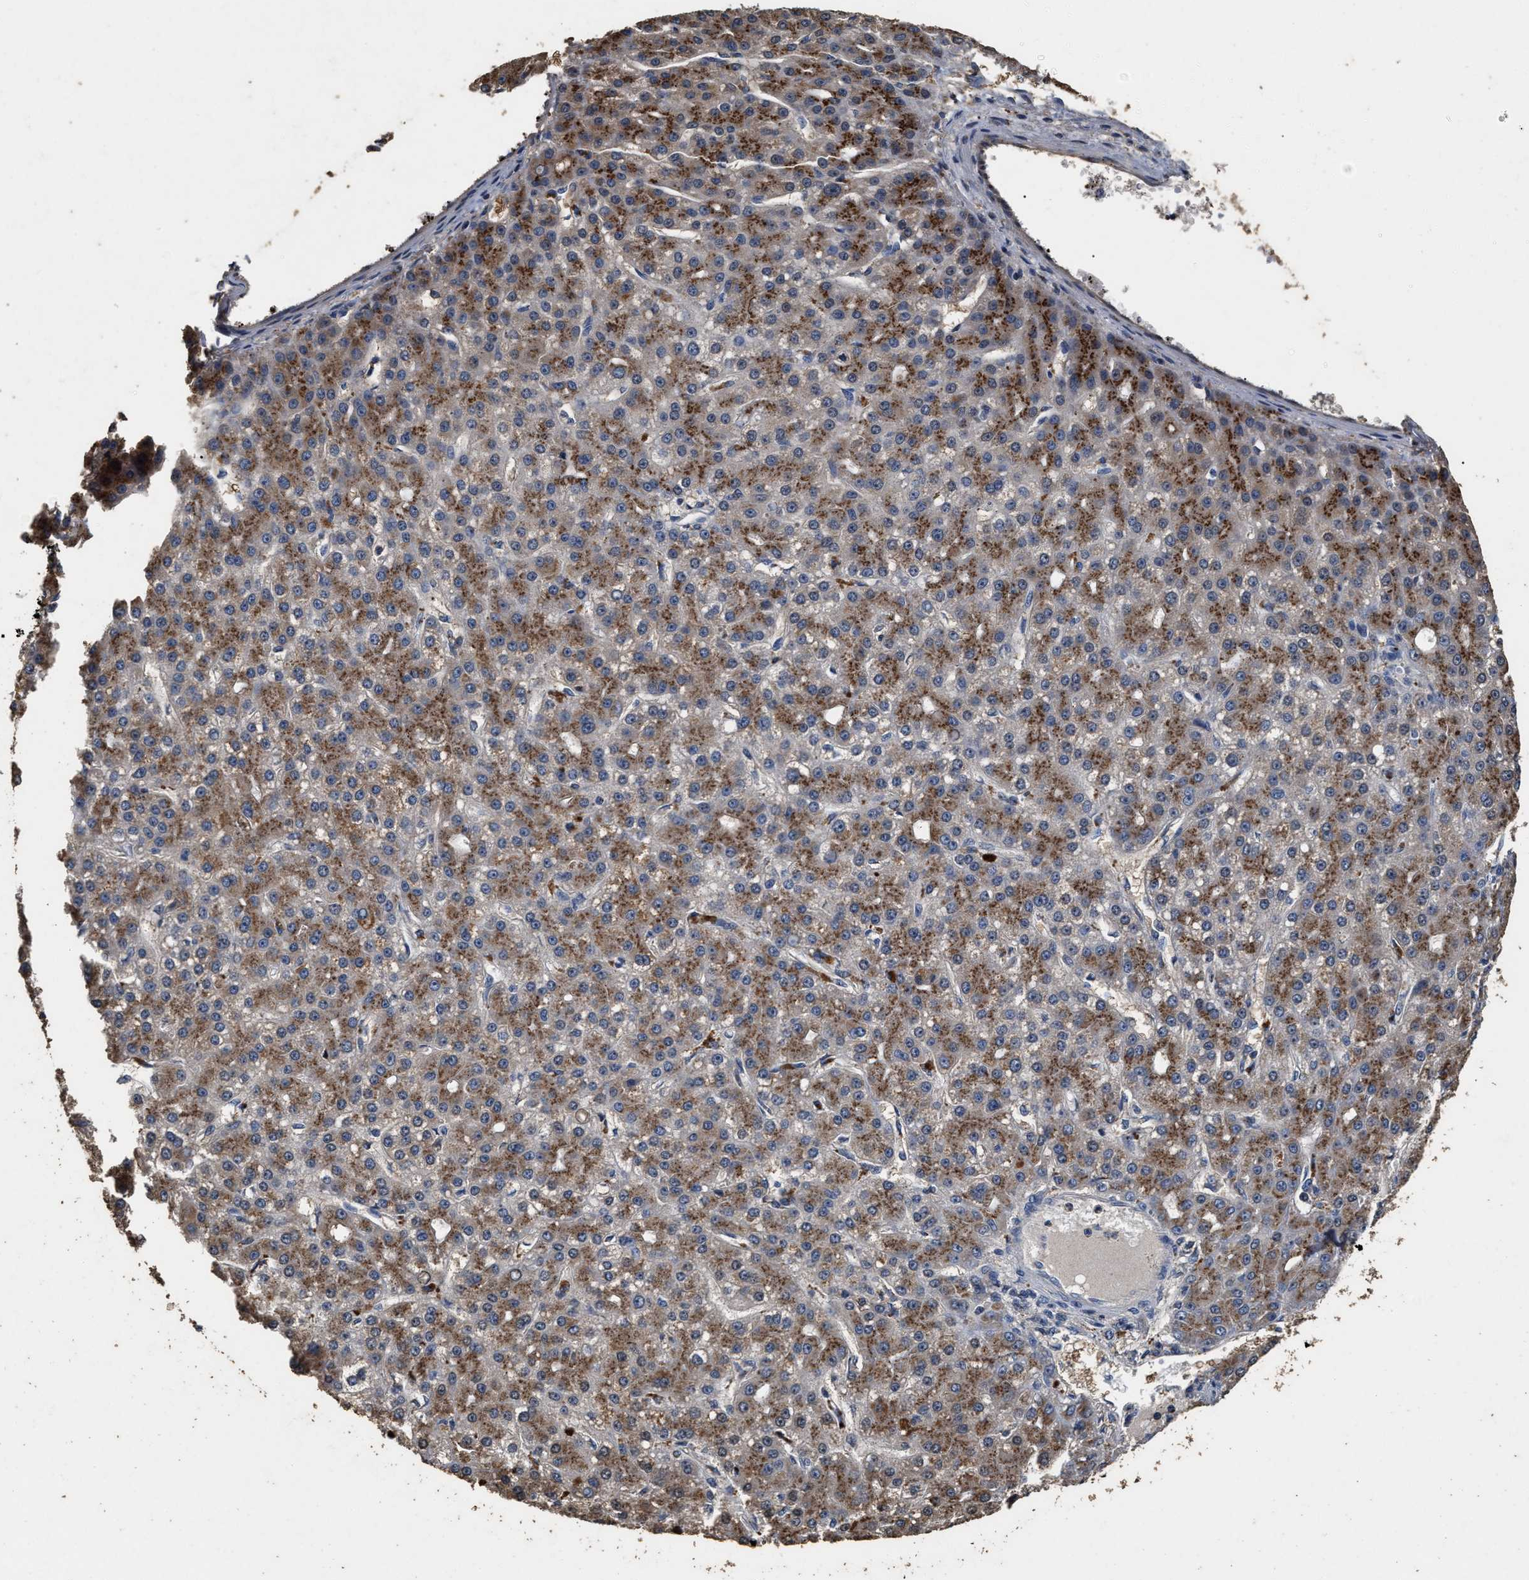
{"staining": {"intensity": "moderate", "quantity": ">75%", "location": "cytoplasmic/membranous"}, "tissue": "liver cancer", "cell_type": "Tumor cells", "image_type": "cancer", "snomed": [{"axis": "morphology", "description": "Carcinoma, Hepatocellular, NOS"}, {"axis": "topography", "description": "Liver"}], "caption": "Immunohistochemistry histopathology image of human liver cancer stained for a protein (brown), which demonstrates medium levels of moderate cytoplasmic/membranous positivity in about >75% of tumor cells.", "gene": "TPST2", "patient": {"sex": "male", "age": 67}}